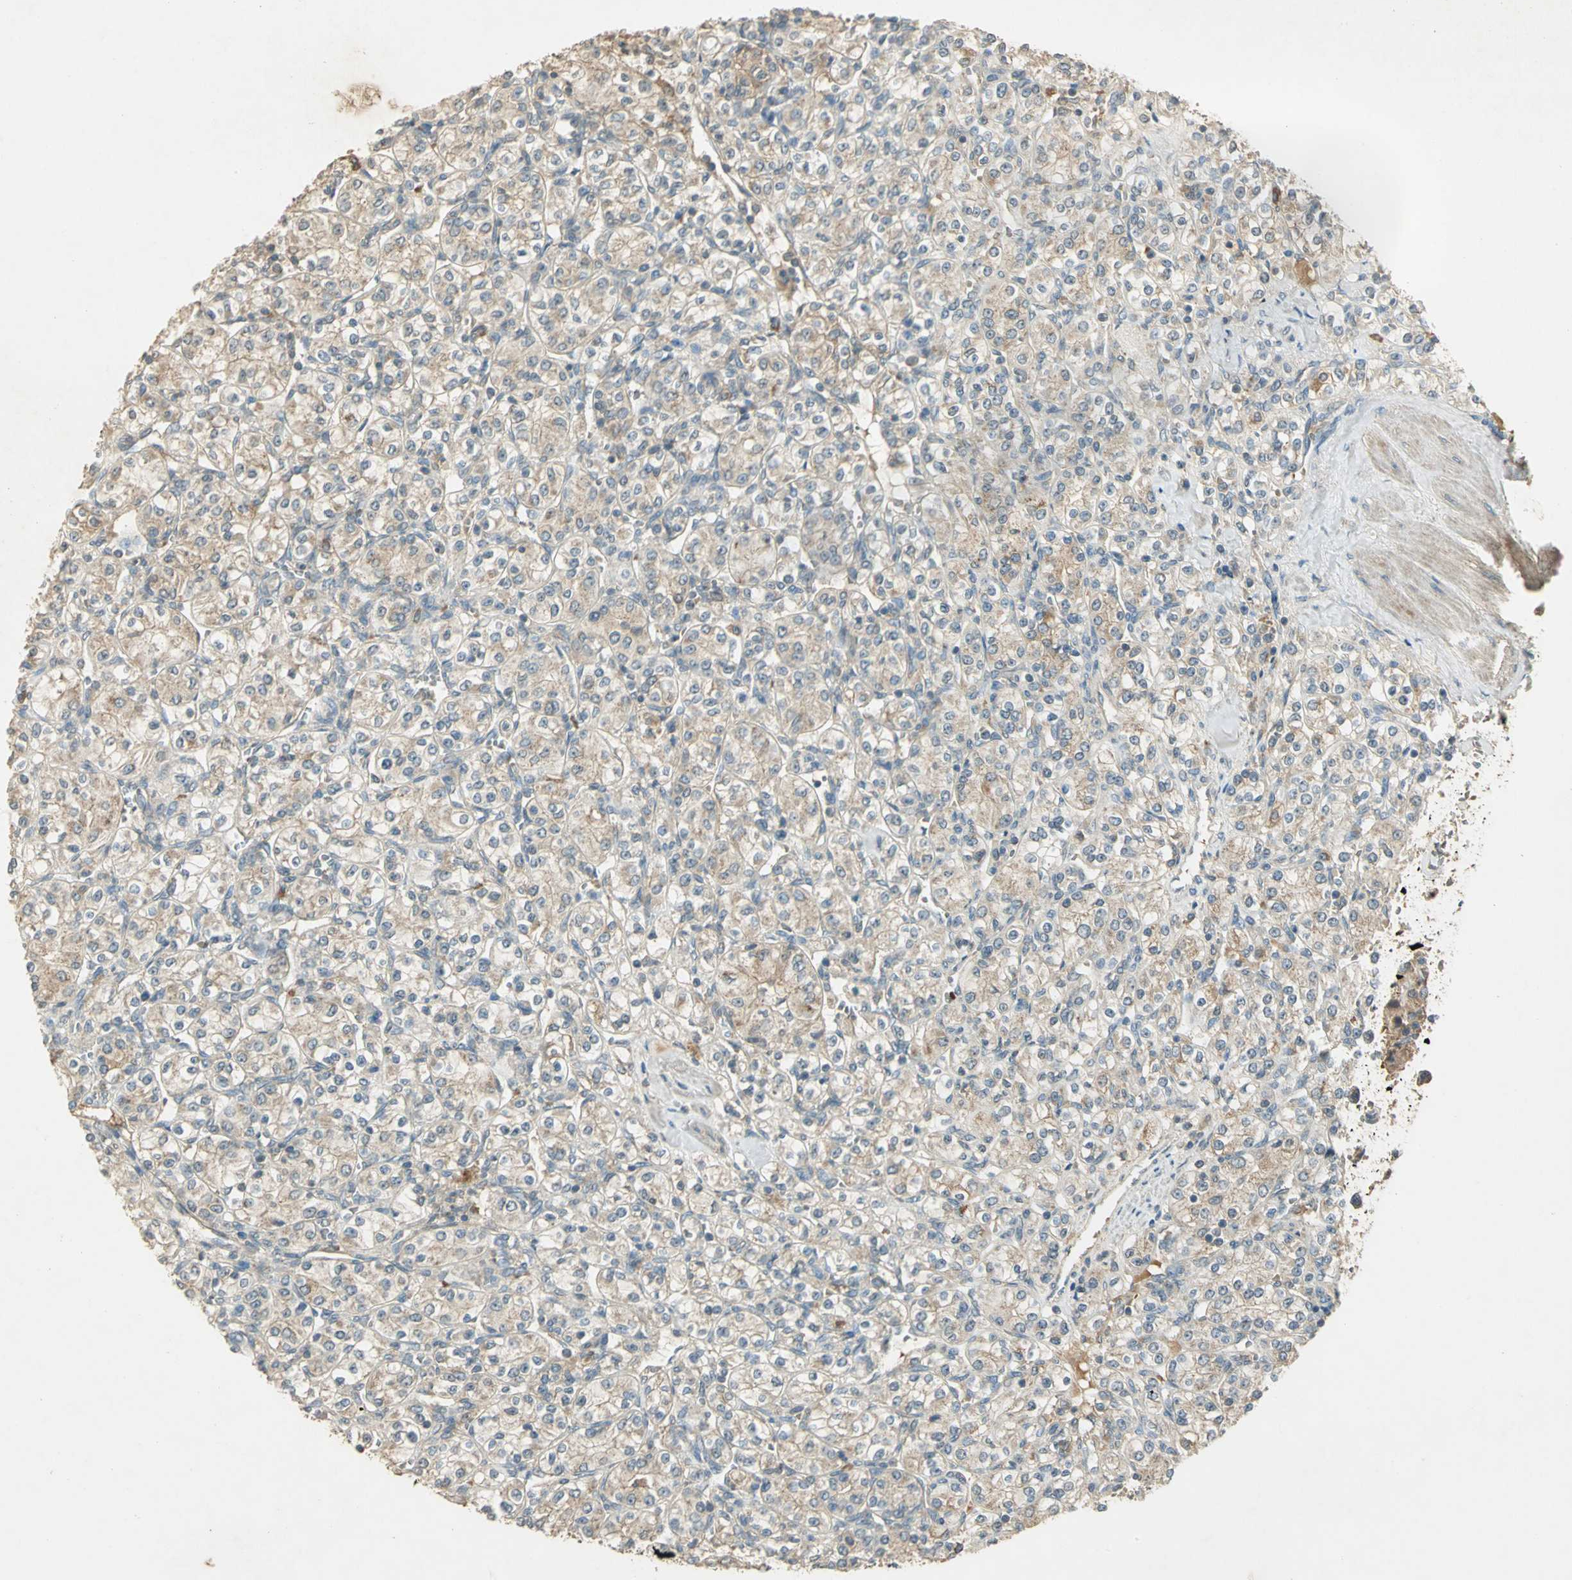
{"staining": {"intensity": "weak", "quantity": ">75%", "location": "cytoplasmic/membranous"}, "tissue": "renal cancer", "cell_type": "Tumor cells", "image_type": "cancer", "snomed": [{"axis": "morphology", "description": "Adenocarcinoma, NOS"}, {"axis": "topography", "description": "Kidney"}], "caption": "Protein staining by immunohistochemistry (IHC) demonstrates weak cytoplasmic/membranous staining in approximately >75% of tumor cells in adenocarcinoma (renal).", "gene": "KEAP1", "patient": {"sex": "male", "age": 77}}